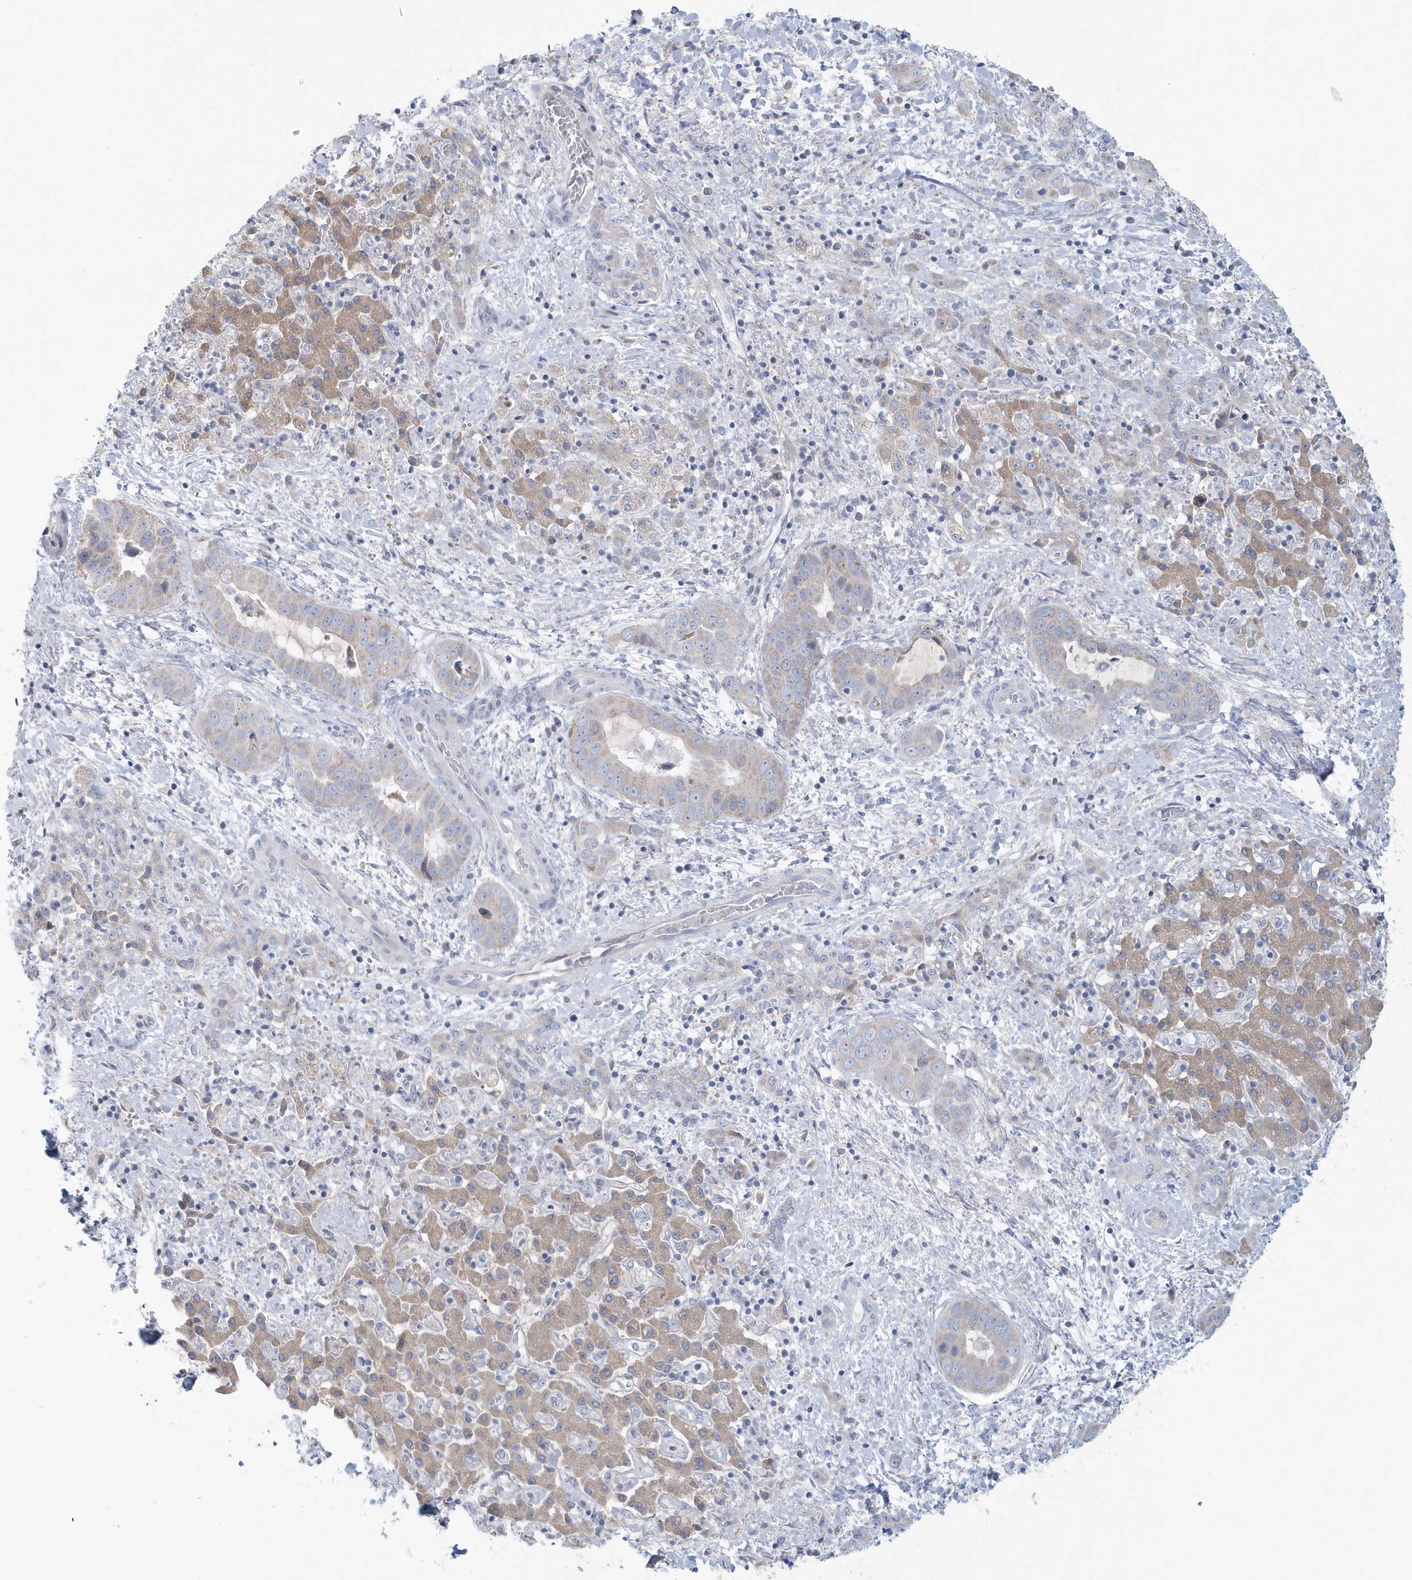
{"staining": {"intensity": "weak", "quantity": "<25%", "location": "cytoplasmic/membranous"}, "tissue": "liver cancer", "cell_type": "Tumor cells", "image_type": "cancer", "snomed": [{"axis": "morphology", "description": "Cholangiocarcinoma"}, {"axis": "topography", "description": "Liver"}], "caption": "IHC micrograph of neoplastic tissue: human liver cancer stained with DAB (3,3'-diaminobenzidine) shows no significant protein expression in tumor cells.", "gene": "SPATA18", "patient": {"sex": "female", "age": 52}}